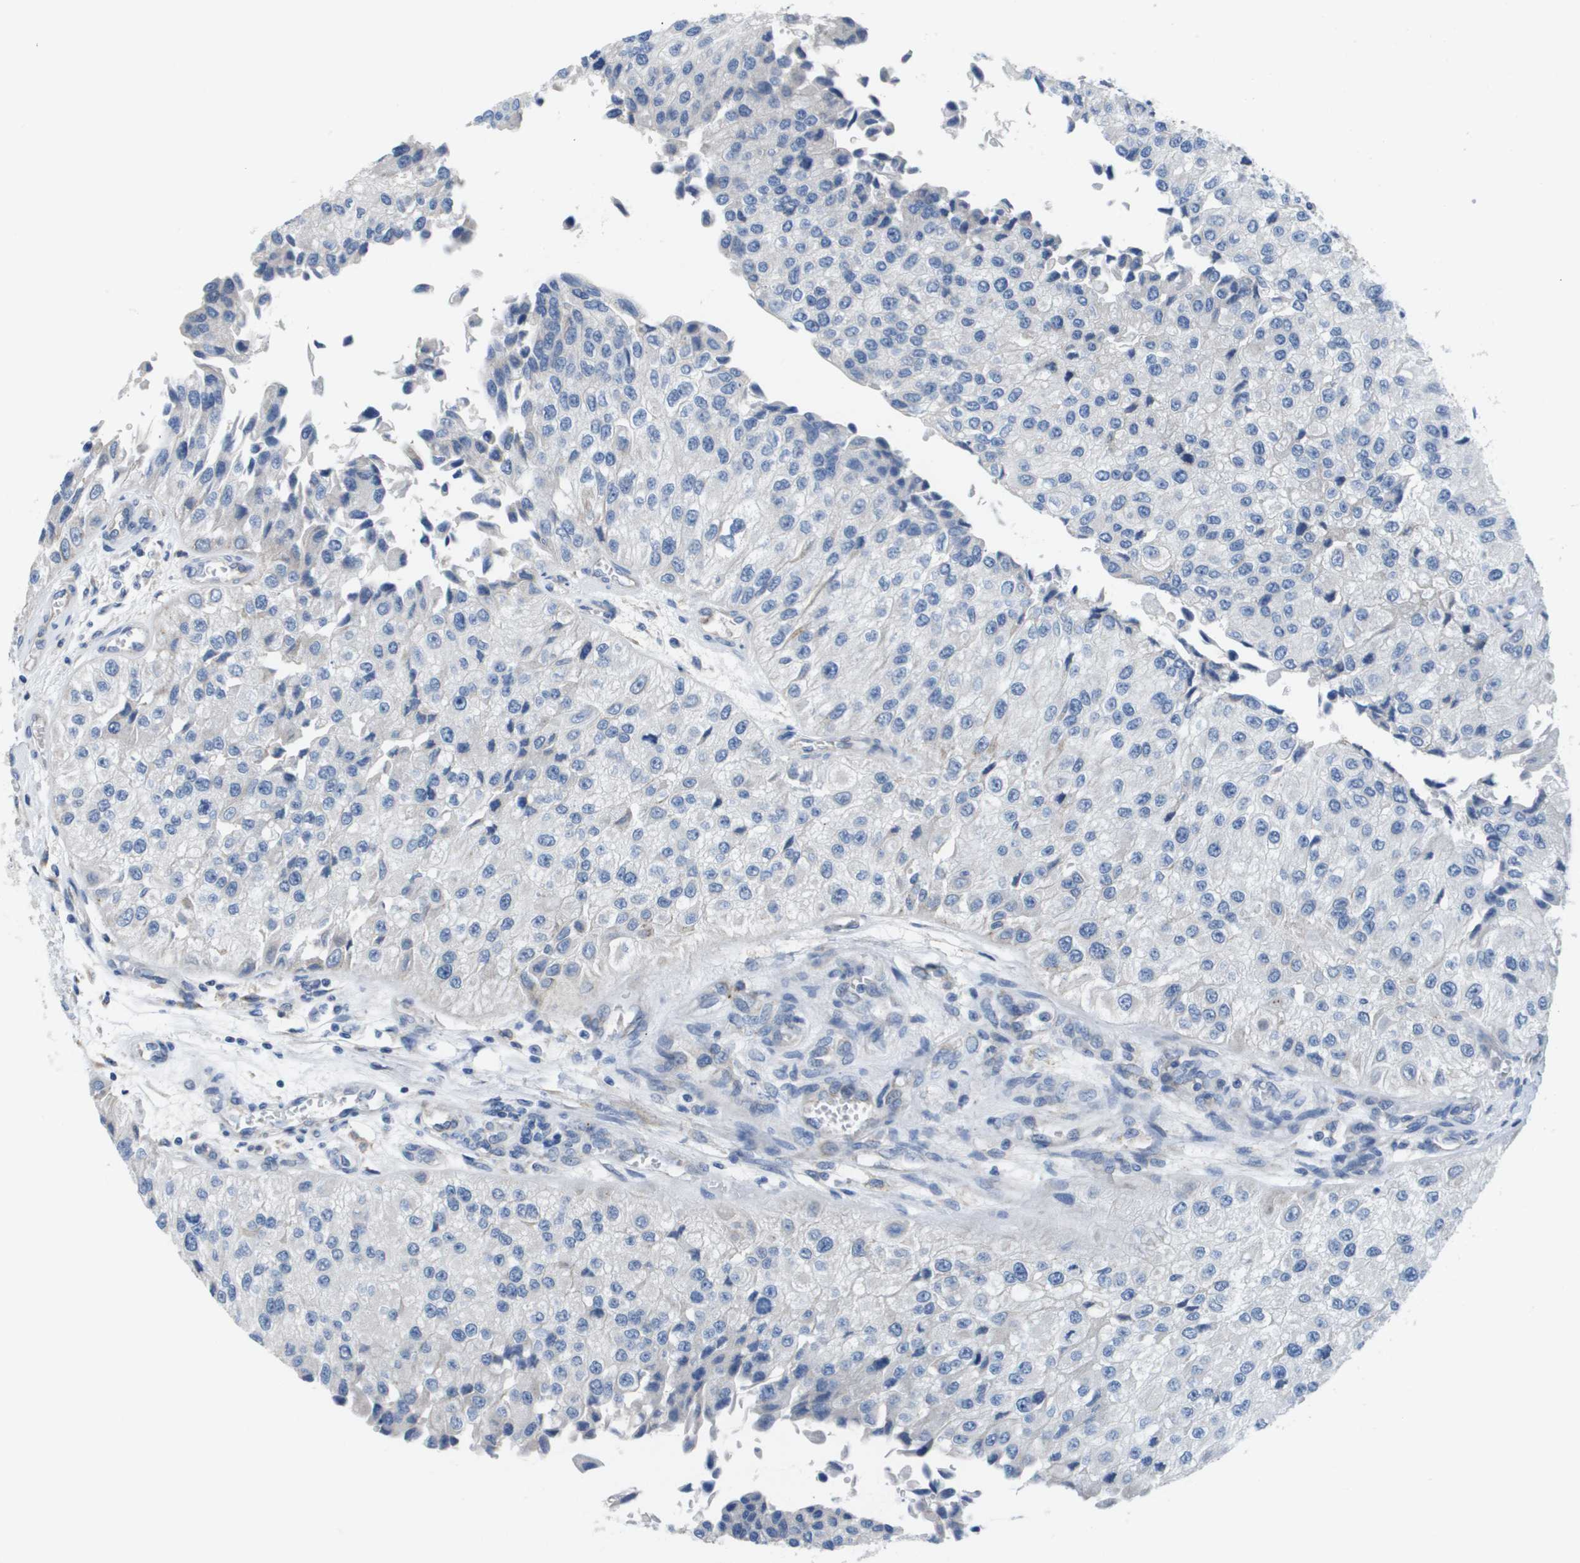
{"staining": {"intensity": "negative", "quantity": "none", "location": "none"}, "tissue": "urothelial cancer", "cell_type": "Tumor cells", "image_type": "cancer", "snomed": [{"axis": "morphology", "description": "Urothelial carcinoma, High grade"}, {"axis": "topography", "description": "Kidney"}, {"axis": "topography", "description": "Urinary bladder"}], "caption": "High power microscopy histopathology image of an immunohistochemistry histopathology image of high-grade urothelial carcinoma, revealing no significant positivity in tumor cells.", "gene": "CD3G", "patient": {"sex": "male", "age": 77}}